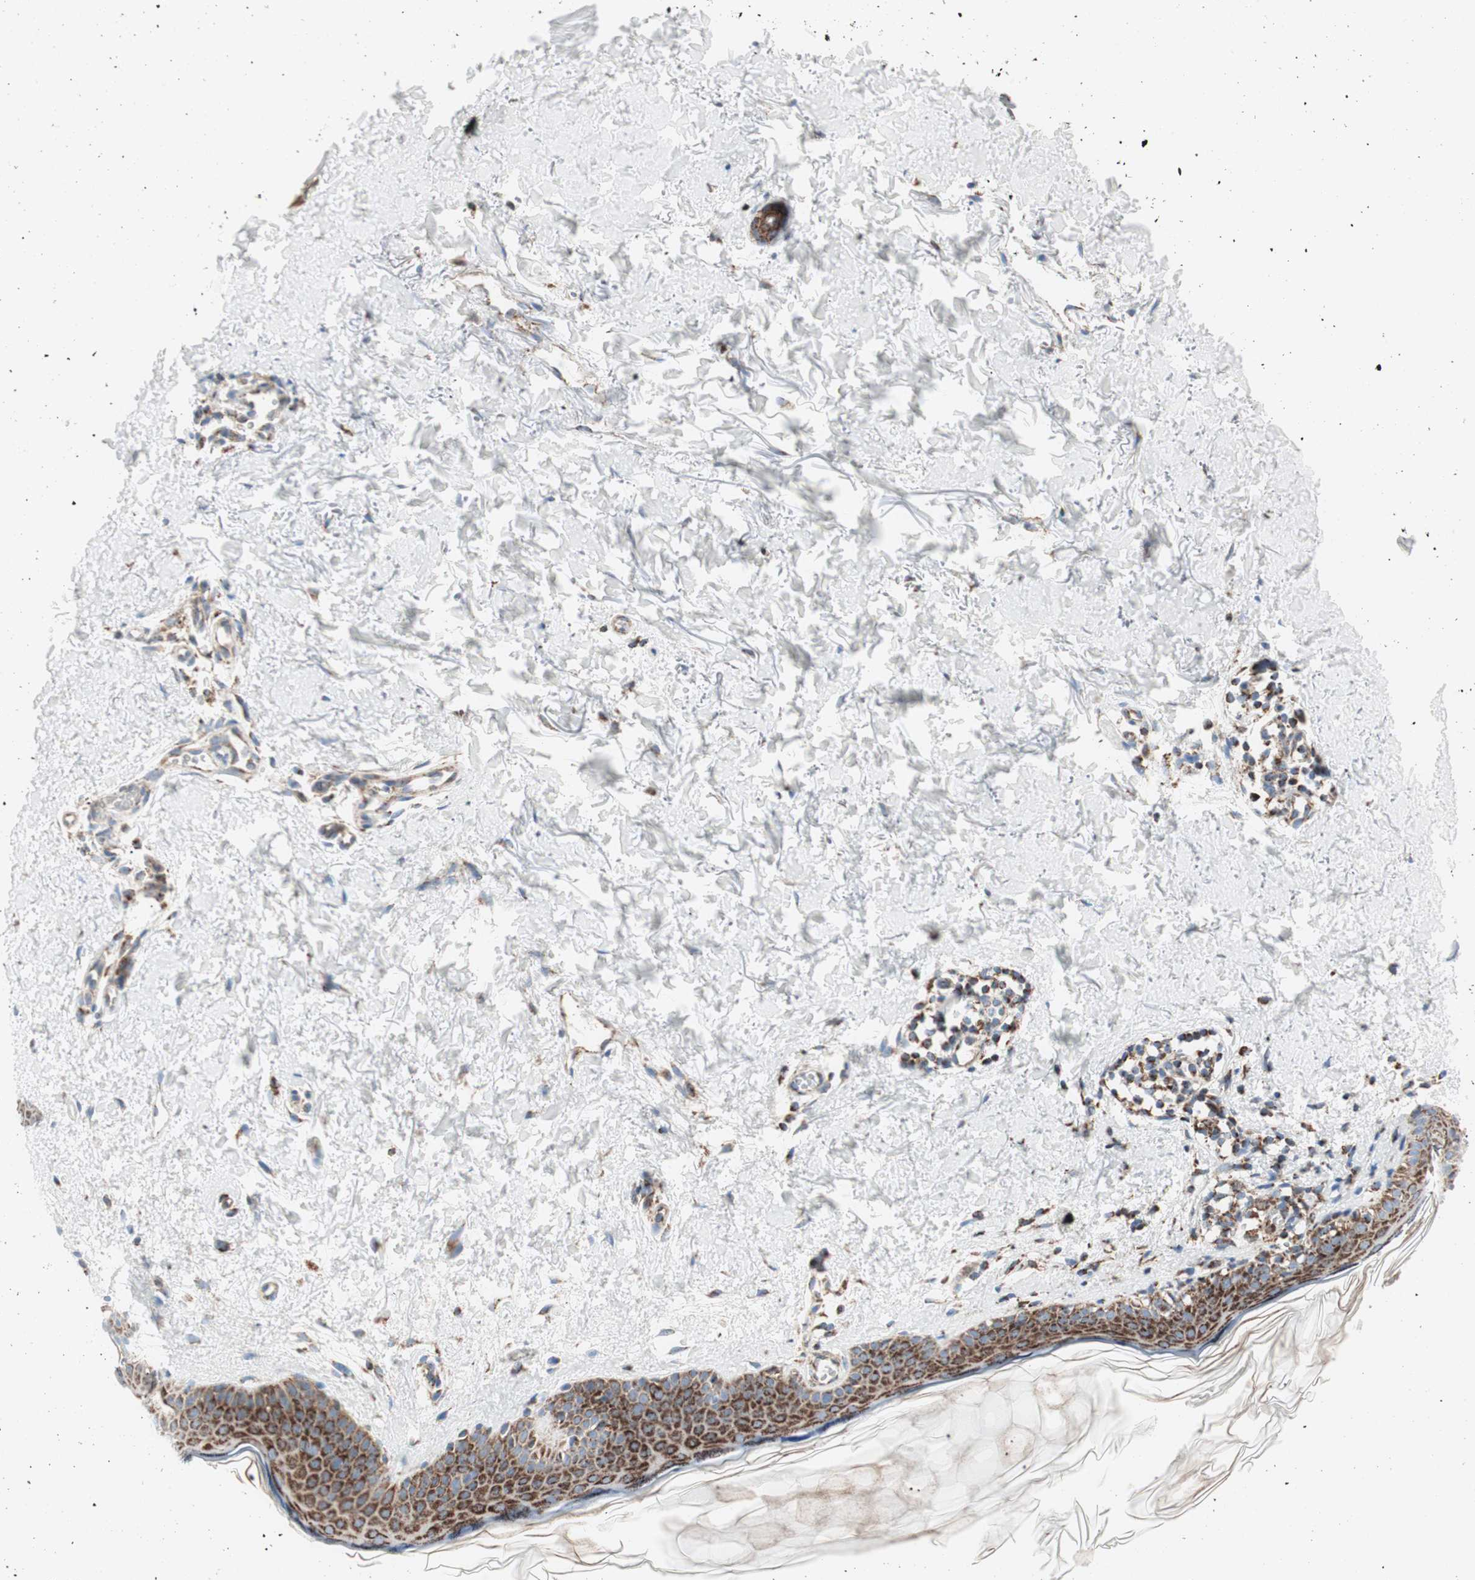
{"staining": {"intensity": "strong", "quantity": "25%-75%", "location": "cytoplasmic/membranous"}, "tissue": "skin", "cell_type": "Fibroblasts", "image_type": "normal", "snomed": [{"axis": "morphology", "description": "Normal tissue, NOS"}, {"axis": "topography", "description": "Skin"}], "caption": "A high-resolution histopathology image shows IHC staining of benign skin, which reveals strong cytoplasmic/membranous staining in about 25%-75% of fibroblasts.", "gene": "TOMM20", "patient": {"sex": "female", "age": 56}}